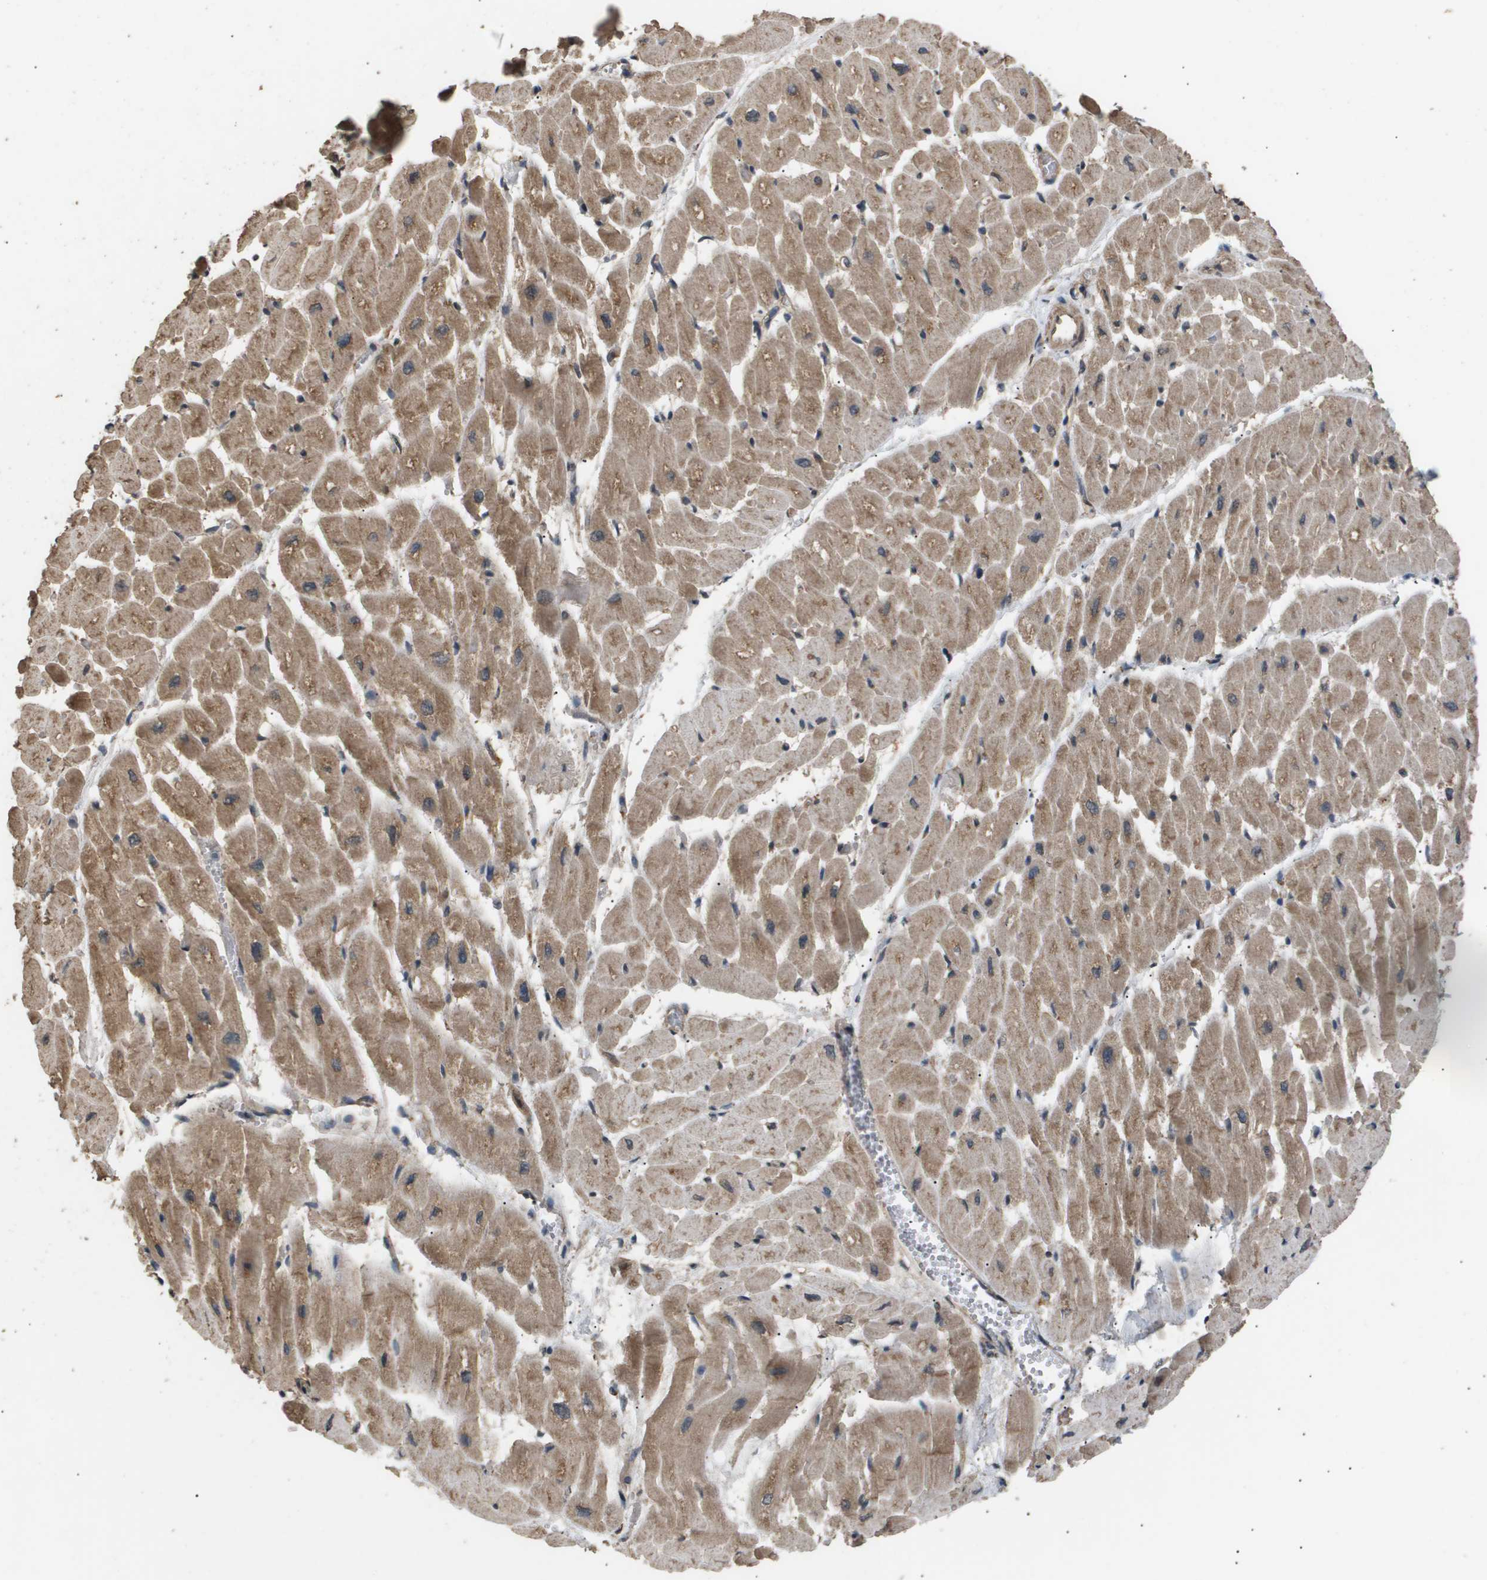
{"staining": {"intensity": "moderate", "quantity": ">75%", "location": "cytoplasmic/membranous"}, "tissue": "heart muscle", "cell_type": "Cardiomyocytes", "image_type": "normal", "snomed": [{"axis": "morphology", "description": "Normal tissue, NOS"}, {"axis": "topography", "description": "Heart"}], "caption": "The micrograph displays immunohistochemical staining of normal heart muscle. There is moderate cytoplasmic/membranous expression is identified in approximately >75% of cardiomyocytes.", "gene": "ING1", "patient": {"sex": "male", "age": 45}}